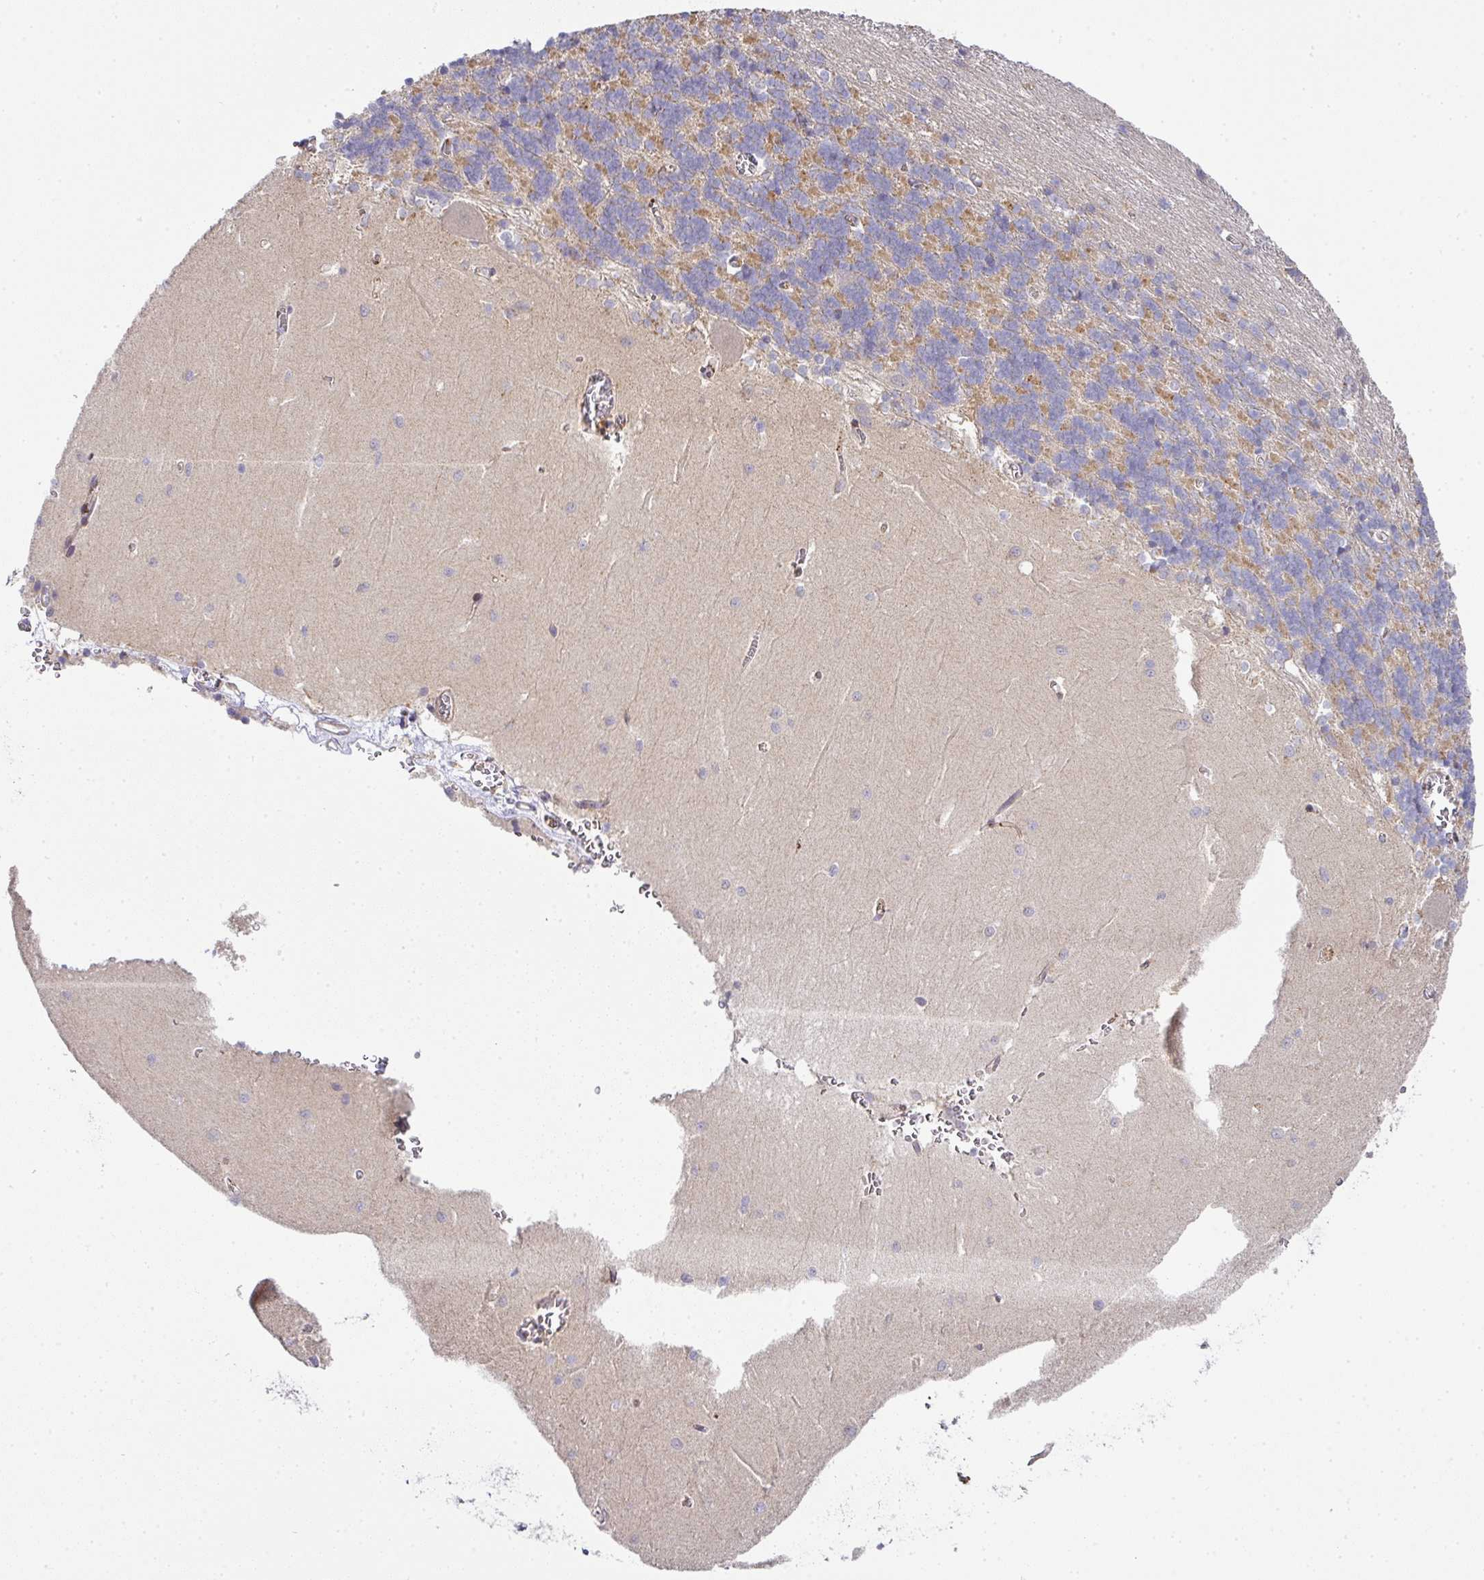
{"staining": {"intensity": "weak", "quantity": "25%-75%", "location": "cytoplasmic/membranous"}, "tissue": "cerebellum", "cell_type": "Cells in granular layer", "image_type": "normal", "snomed": [{"axis": "morphology", "description": "Normal tissue, NOS"}, {"axis": "topography", "description": "Cerebellum"}], "caption": "Immunohistochemical staining of unremarkable cerebellum displays weak cytoplasmic/membranous protein expression in approximately 25%-75% of cells in granular layer. (DAB IHC with brightfield microscopy, high magnification).", "gene": "STK35", "patient": {"sex": "male", "age": 37}}